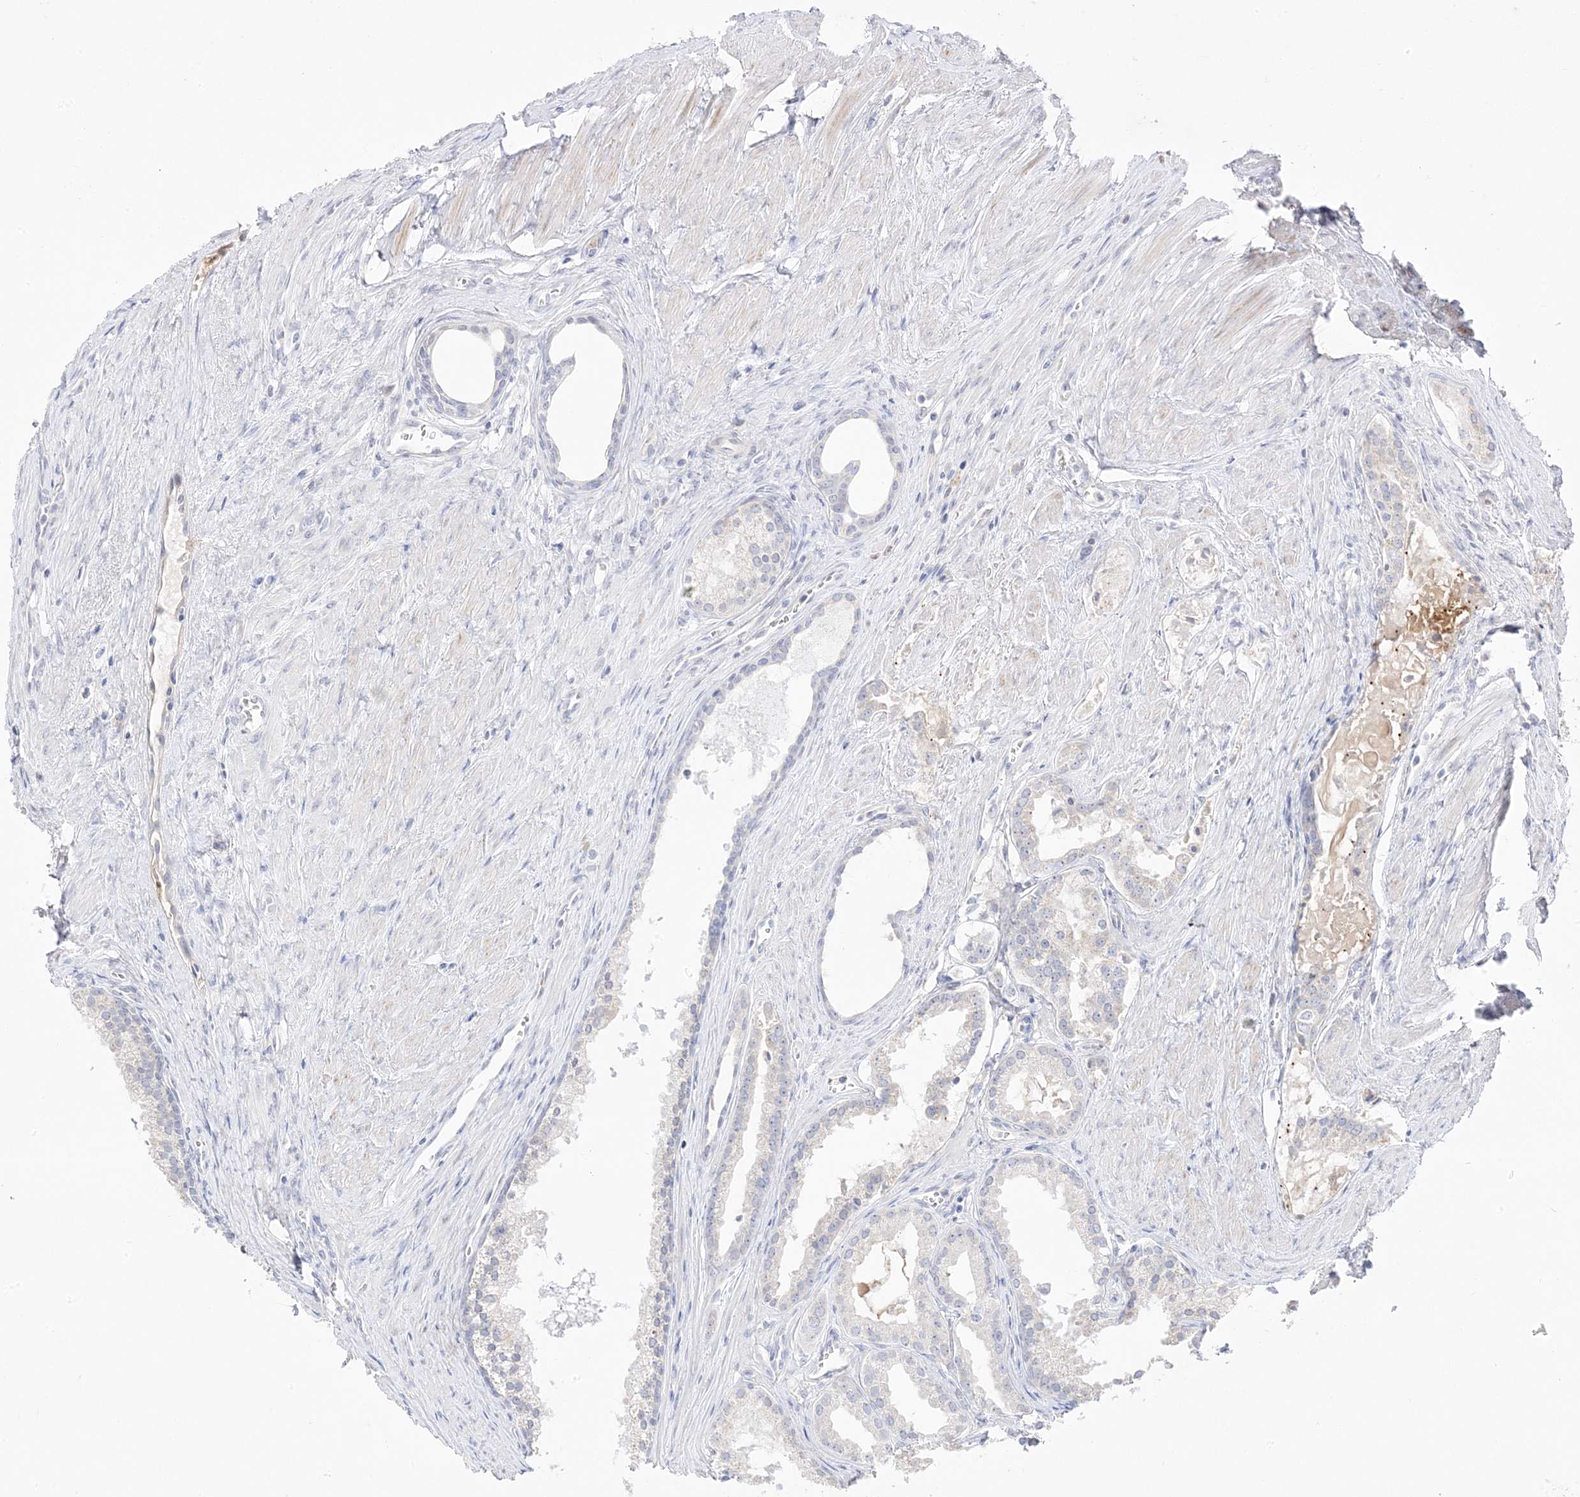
{"staining": {"intensity": "negative", "quantity": "none", "location": "none"}, "tissue": "prostate cancer", "cell_type": "Tumor cells", "image_type": "cancer", "snomed": [{"axis": "morphology", "description": "Adenocarcinoma, High grade"}, {"axis": "topography", "description": "Prostate"}], "caption": "IHC of human adenocarcinoma (high-grade) (prostate) displays no staining in tumor cells.", "gene": "TRANK1", "patient": {"sex": "male", "age": 68}}